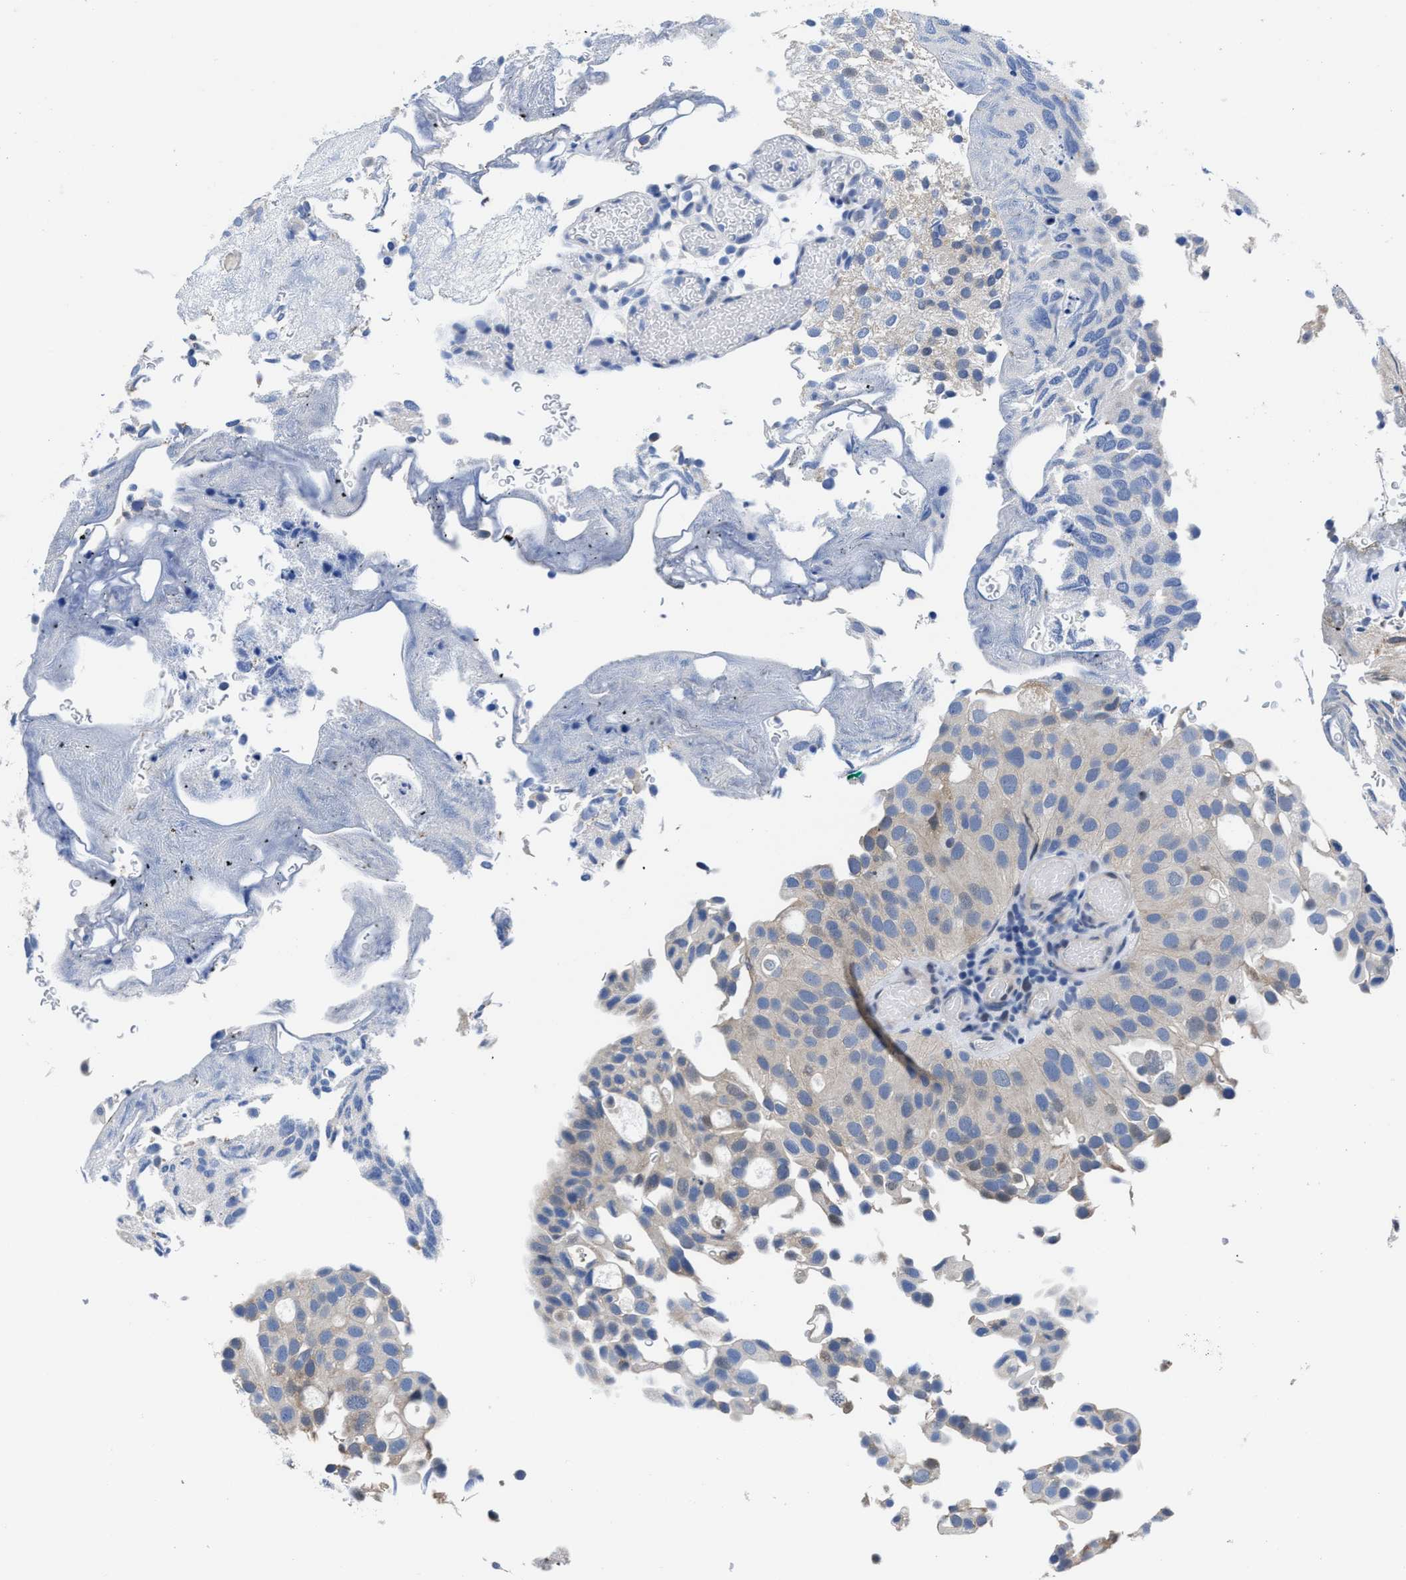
{"staining": {"intensity": "negative", "quantity": "none", "location": "none"}, "tissue": "urothelial cancer", "cell_type": "Tumor cells", "image_type": "cancer", "snomed": [{"axis": "morphology", "description": "Urothelial carcinoma, Low grade"}, {"axis": "topography", "description": "Urinary bladder"}], "caption": "High power microscopy micrograph of an immunohistochemistry (IHC) image of urothelial cancer, revealing no significant positivity in tumor cells.", "gene": "HOOK1", "patient": {"sex": "male", "age": 78}}